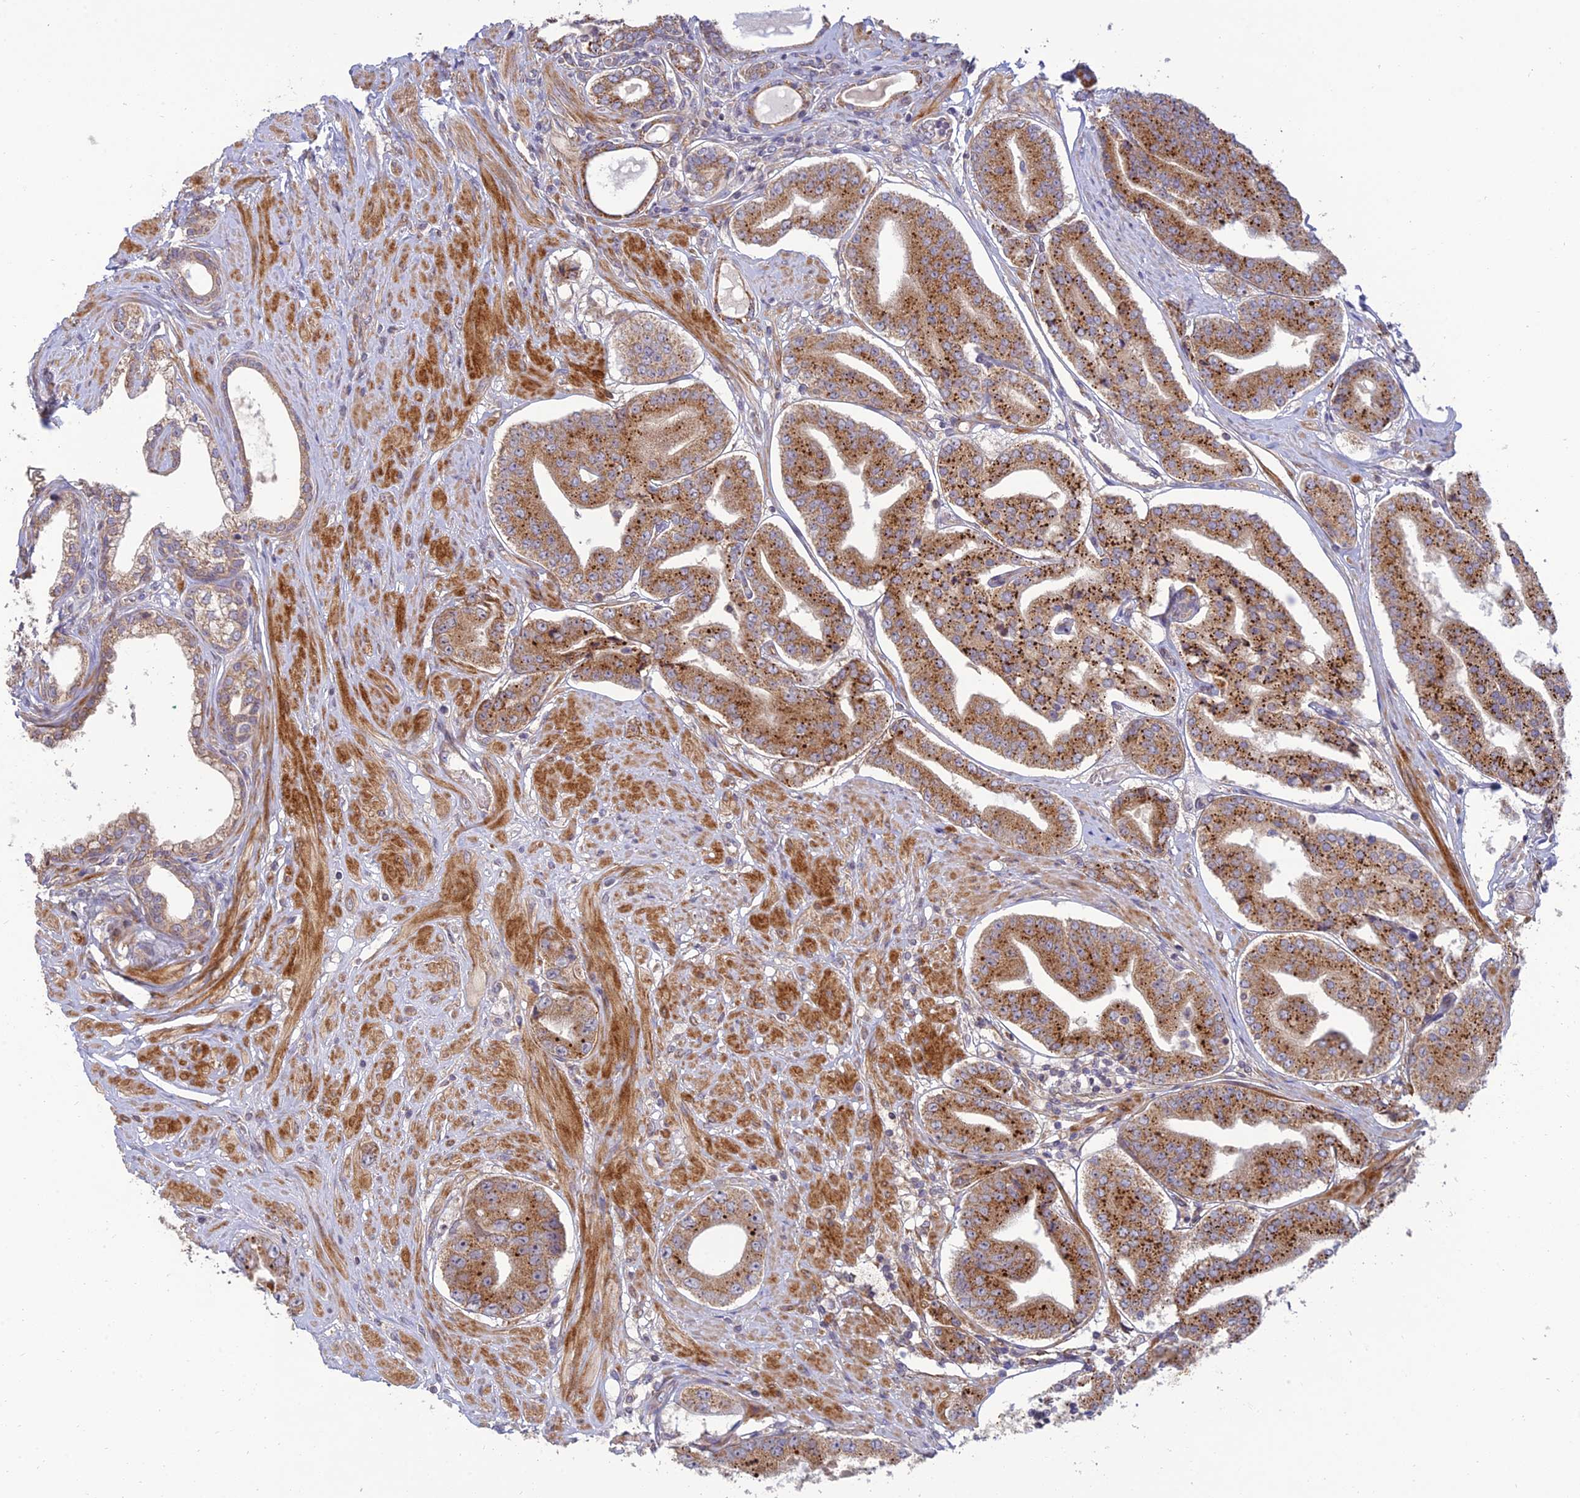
{"staining": {"intensity": "strong", "quantity": ">75%", "location": "cytoplasmic/membranous"}, "tissue": "prostate cancer", "cell_type": "Tumor cells", "image_type": "cancer", "snomed": [{"axis": "morphology", "description": "Adenocarcinoma, High grade"}, {"axis": "topography", "description": "Prostate"}], "caption": "Brown immunohistochemical staining in prostate cancer (high-grade adenocarcinoma) displays strong cytoplasmic/membranous staining in about >75% of tumor cells.", "gene": "C3orf20", "patient": {"sex": "male", "age": 63}}